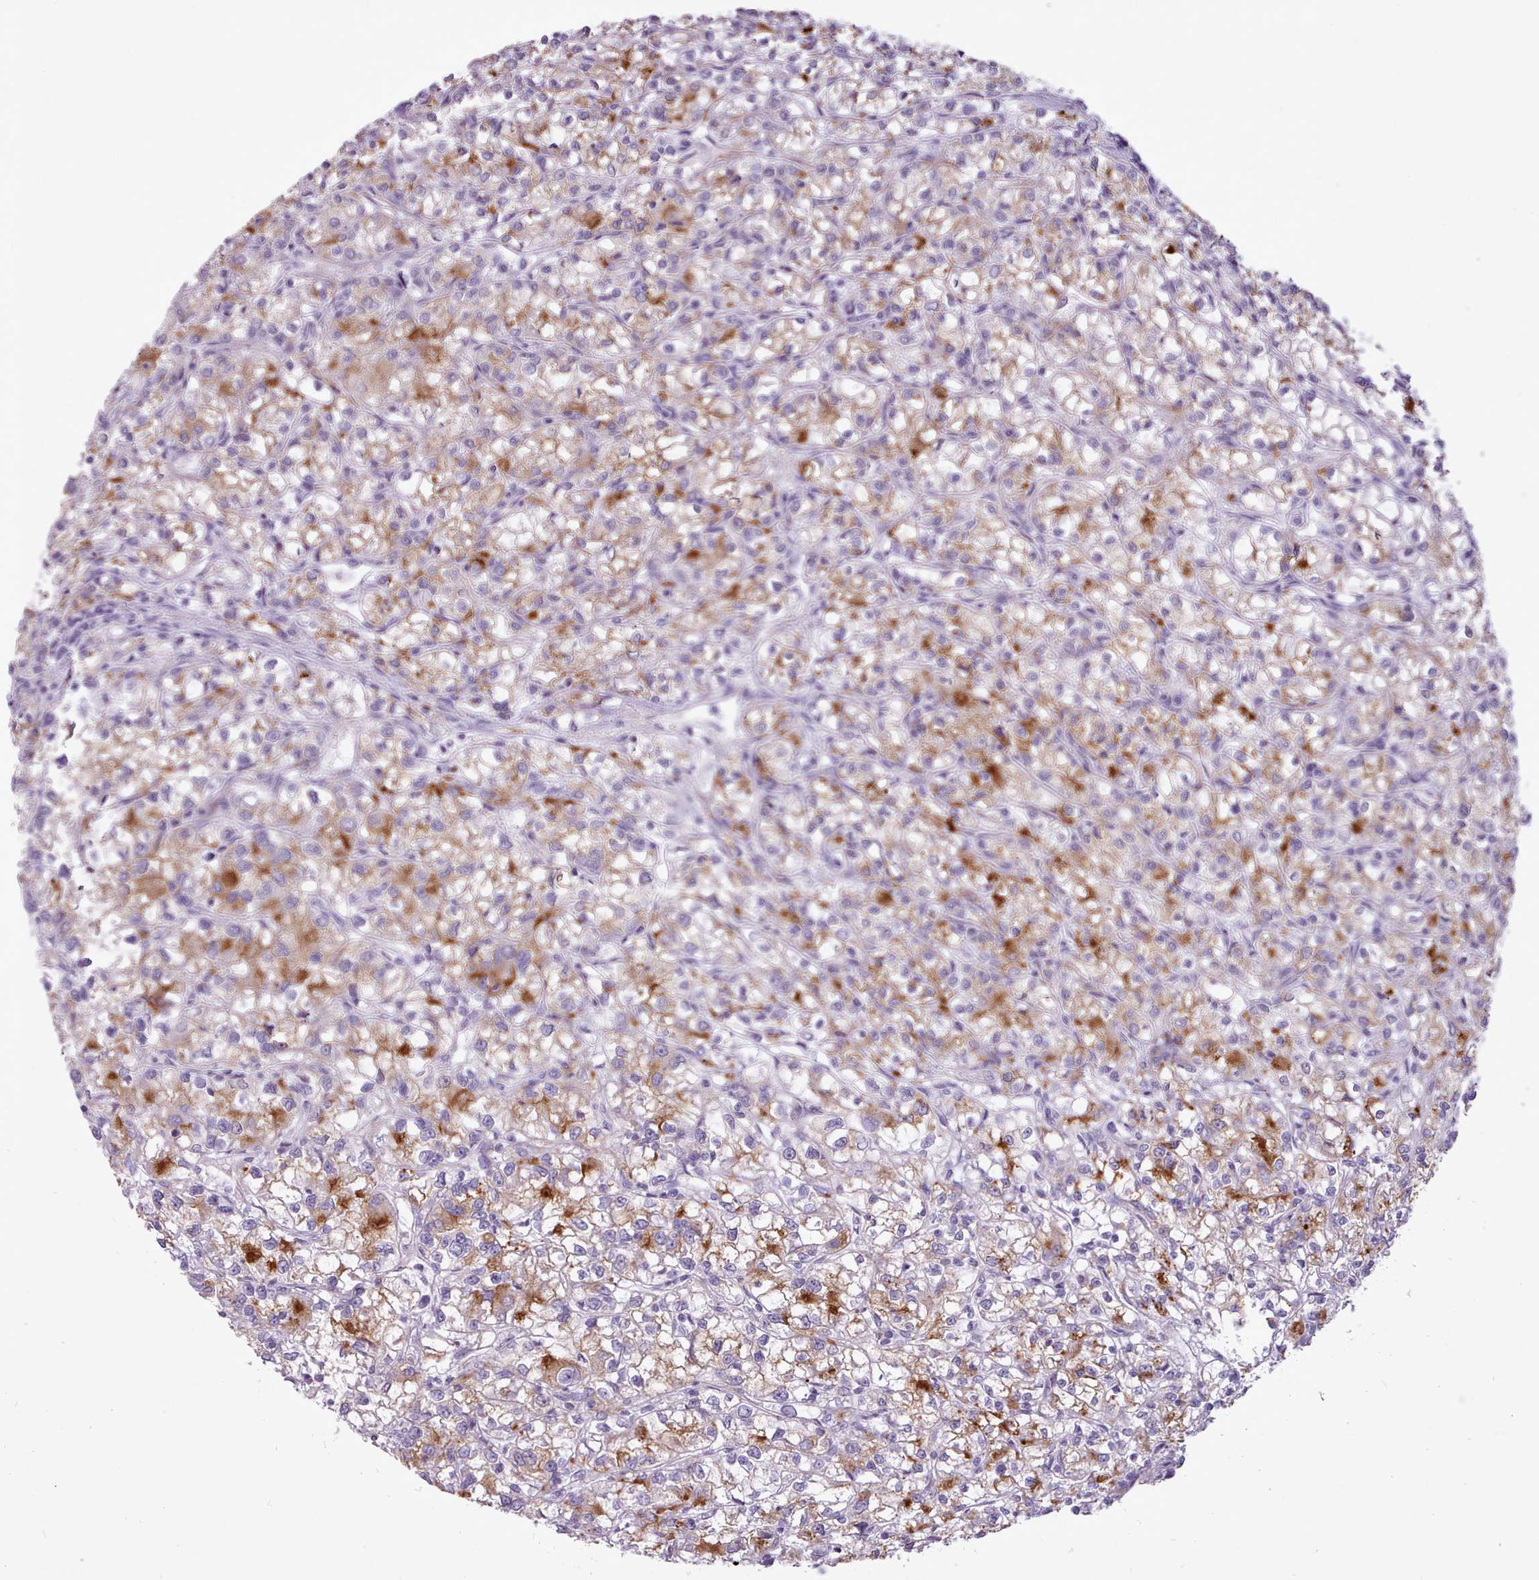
{"staining": {"intensity": "moderate", "quantity": ">75%", "location": "cytoplasmic/membranous"}, "tissue": "renal cancer", "cell_type": "Tumor cells", "image_type": "cancer", "snomed": [{"axis": "morphology", "description": "Adenocarcinoma, NOS"}, {"axis": "topography", "description": "Kidney"}], "caption": "Immunohistochemistry (IHC) (DAB (3,3'-diaminobenzidine)) staining of adenocarcinoma (renal) exhibits moderate cytoplasmic/membranous protein expression in about >75% of tumor cells.", "gene": "ATRAID", "patient": {"sex": "female", "age": 59}}